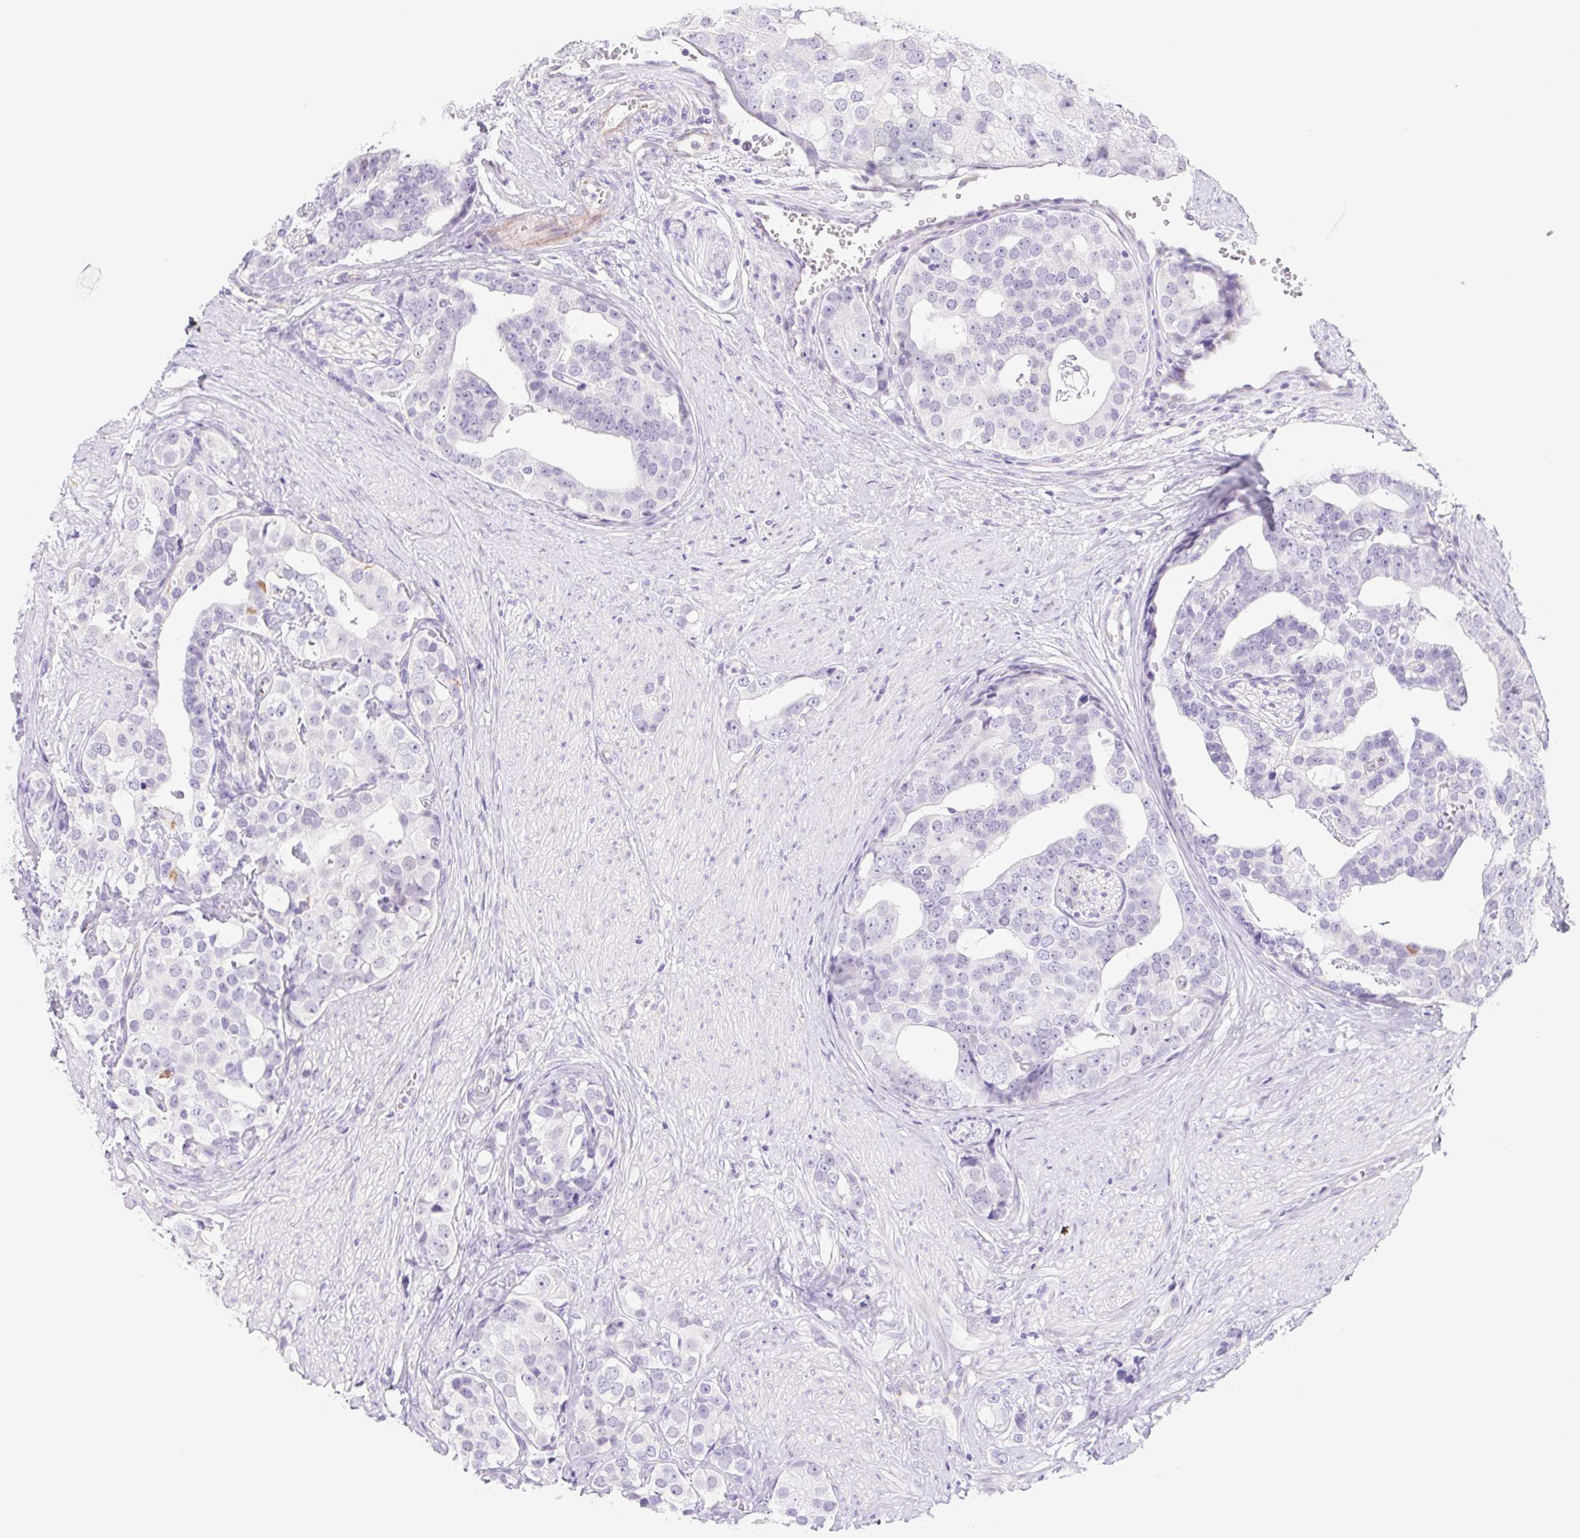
{"staining": {"intensity": "negative", "quantity": "none", "location": "none"}, "tissue": "prostate cancer", "cell_type": "Tumor cells", "image_type": "cancer", "snomed": [{"axis": "morphology", "description": "Adenocarcinoma, High grade"}, {"axis": "topography", "description": "Prostate"}], "caption": "DAB (3,3'-diaminobenzidine) immunohistochemical staining of prostate adenocarcinoma (high-grade) exhibits no significant staining in tumor cells.", "gene": "CYP21A2", "patient": {"sex": "male", "age": 71}}